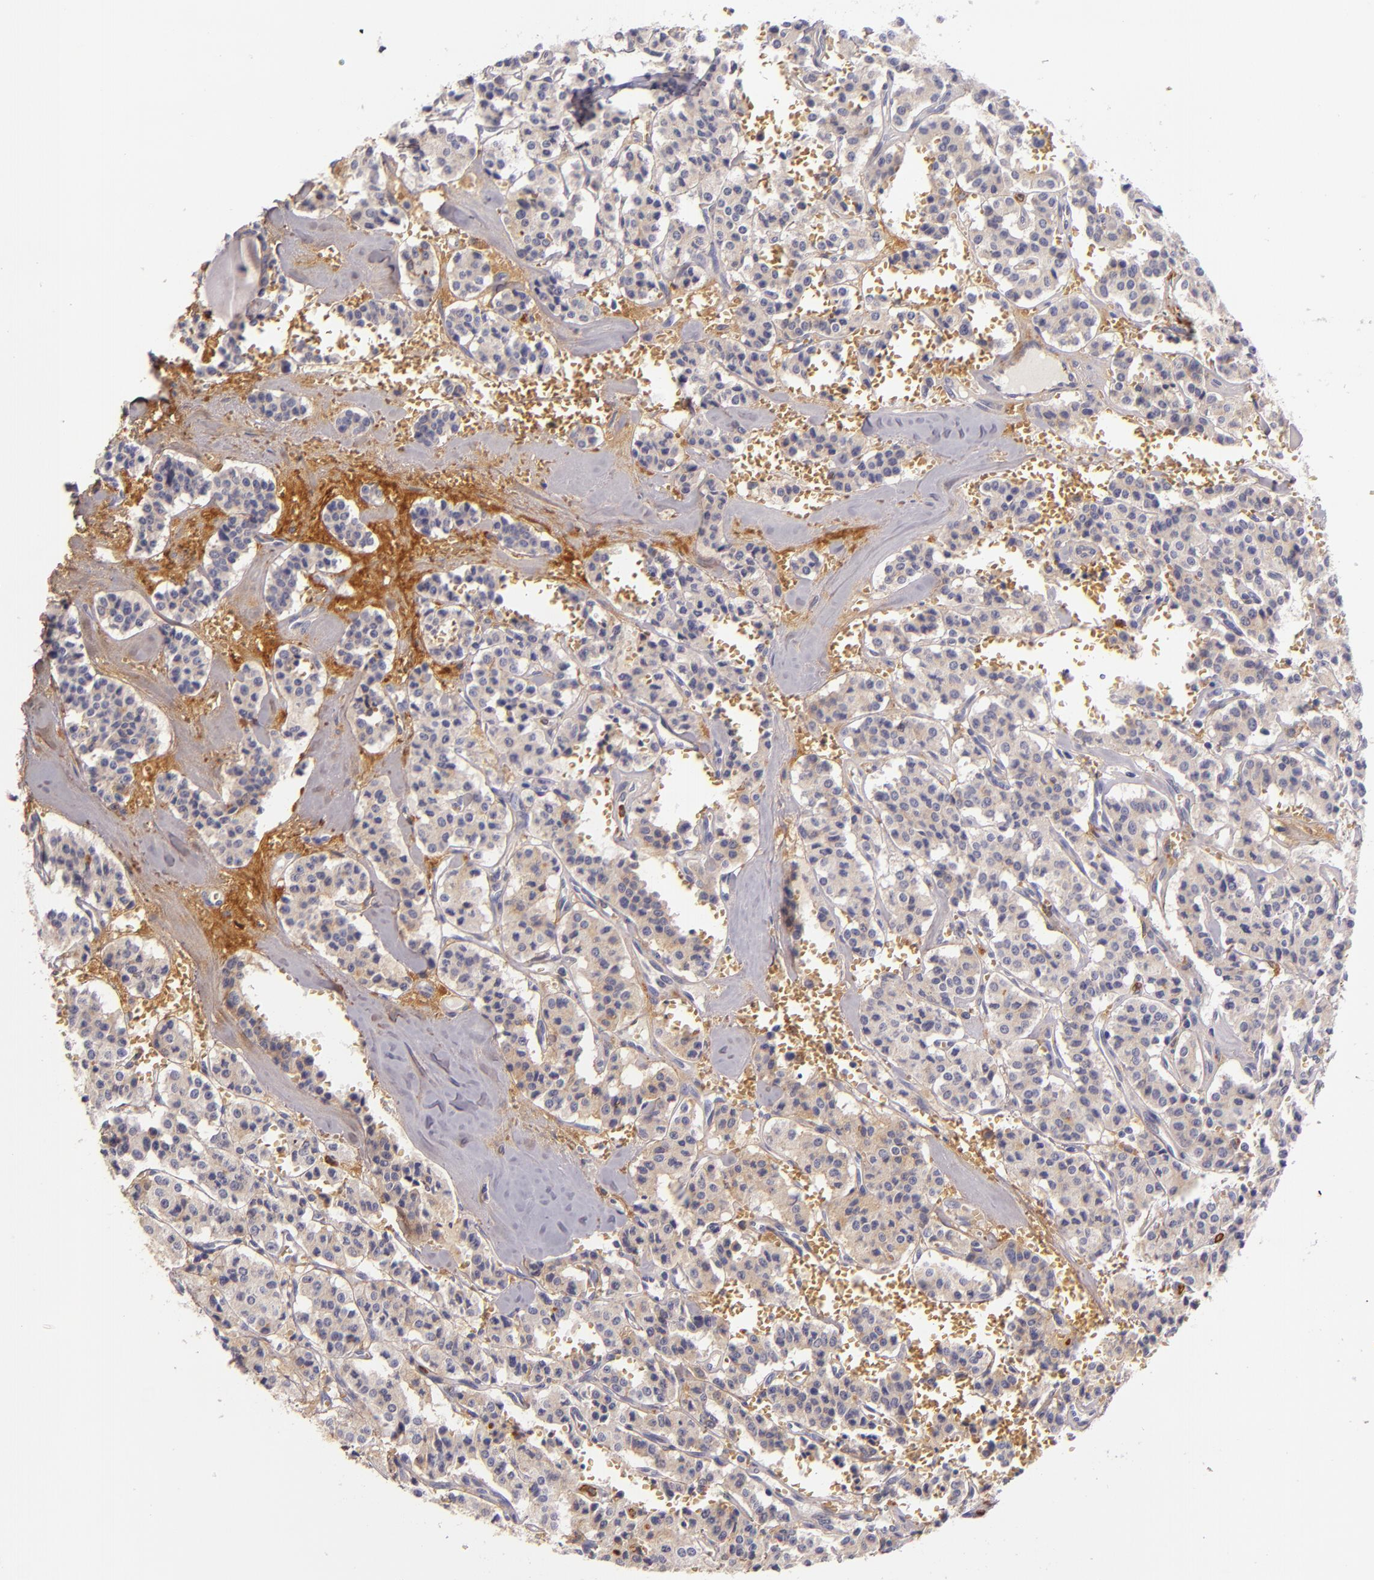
{"staining": {"intensity": "moderate", "quantity": "25%-75%", "location": "cytoplasmic/membranous"}, "tissue": "carcinoid", "cell_type": "Tumor cells", "image_type": "cancer", "snomed": [{"axis": "morphology", "description": "Carcinoid, malignant, NOS"}, {"axis": "topography", "description": "Bronchus"}], "caption": "High-power microscopy captured an IHC image of carcinoid (malignant), revealing moderate cytoplasmic/membranous staining in about 25%-75% of tumor cells.", "gene": "C5AR1", "patient": {"sex": "male", "age": 55}}